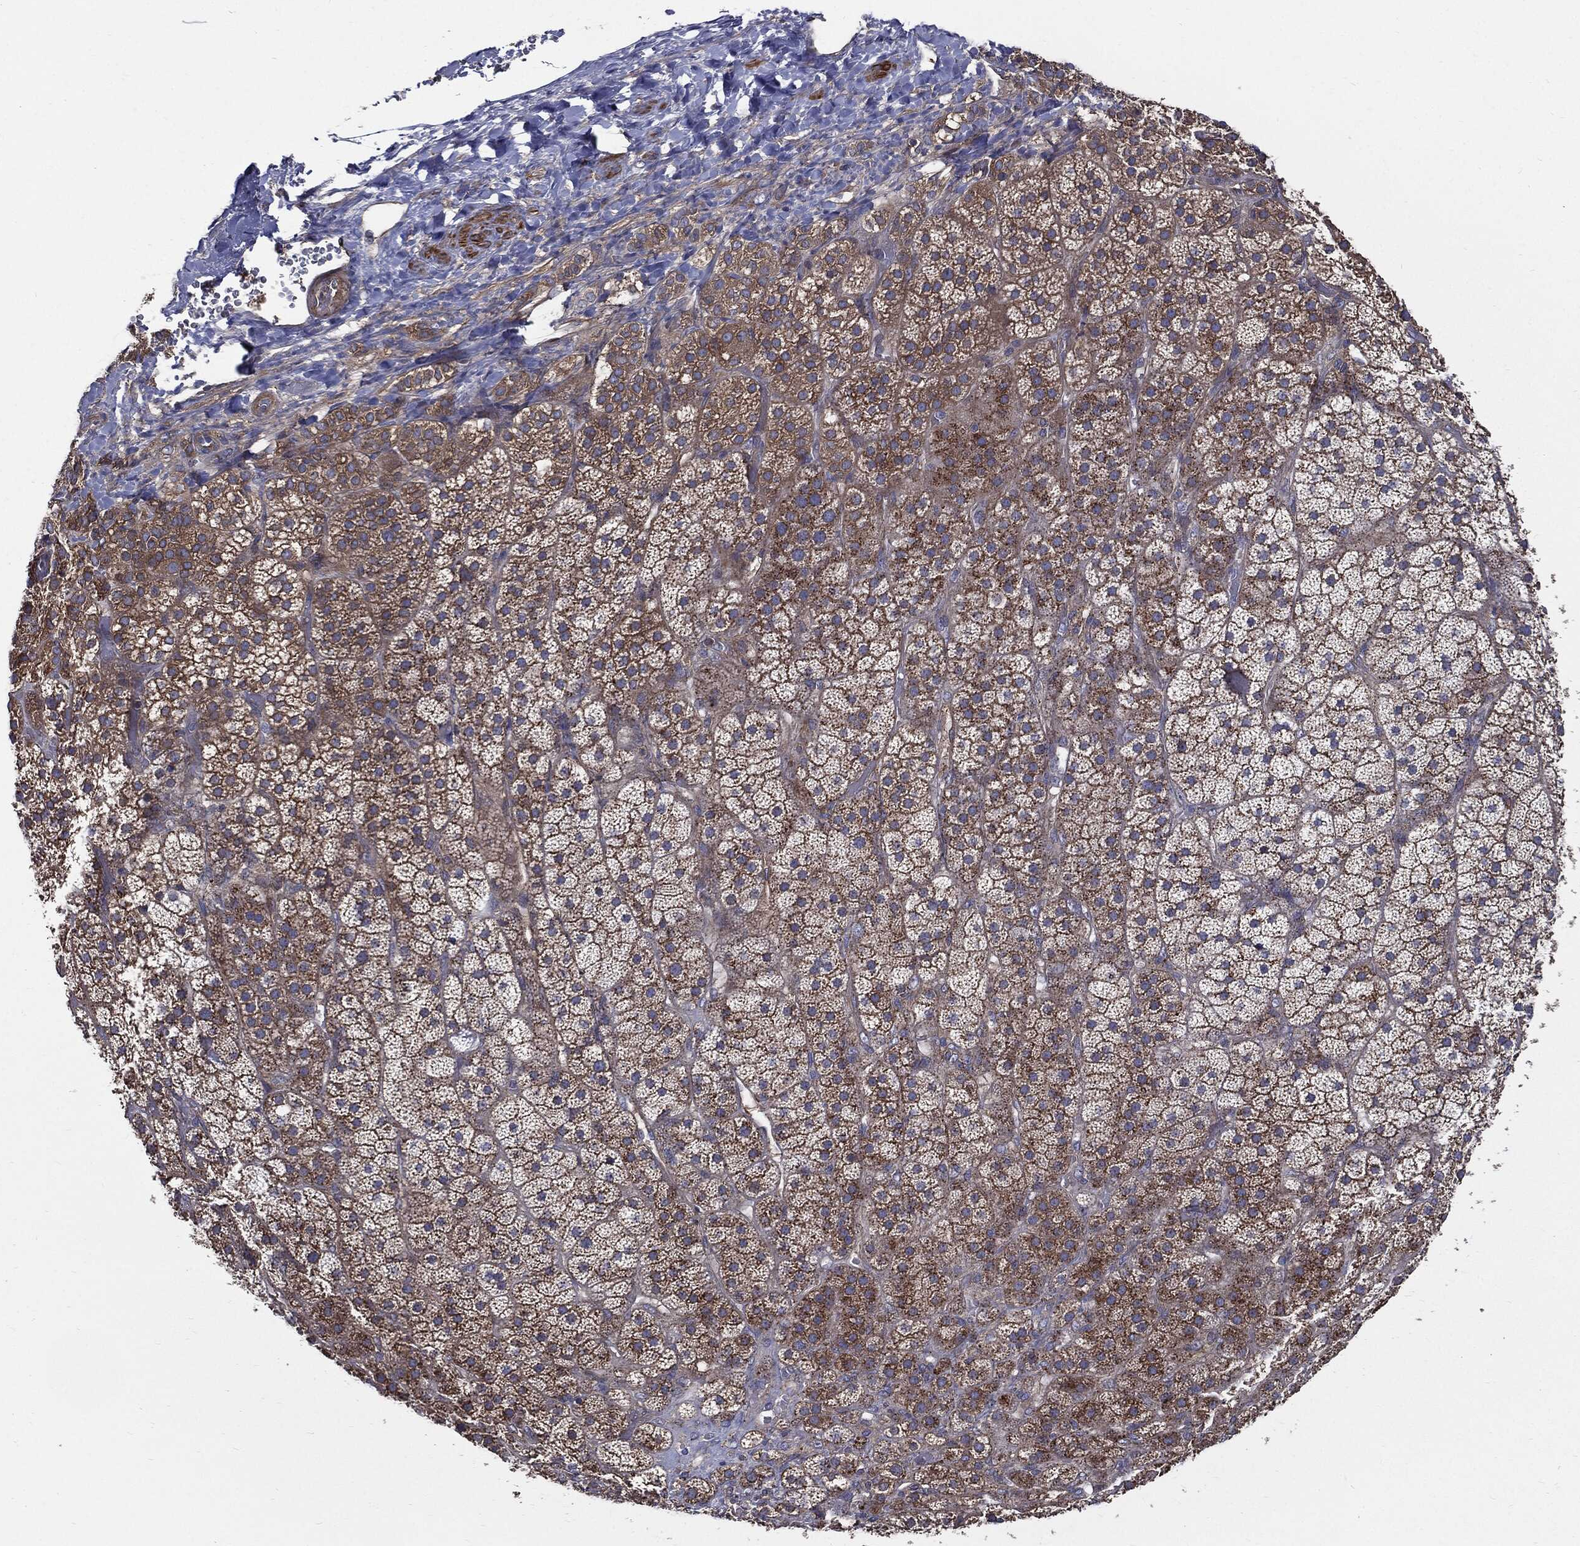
{"staining": {"intensity": "moderate", "quantity": "25%-75%", "location": "cytoplasmic/membranous"}, "tissue": "adrenal gland", "cell_type": "Glandular cells", "image_type": "normal", "snomed": [{"axis": "morphology", "description": "Normal tissue, NOS"}, {"axis": "topography", "description": "Adrenal gland"}], "caption": "This photomicrograph exhibits IHC staining of unremarkable human adrenal gland, with medium moderate cytoplasmic/membranous positivity in about 25%-75% of glandular cells.", "gene": "PDCD6IP", "patient": {"sex": "male", "age": 57}}